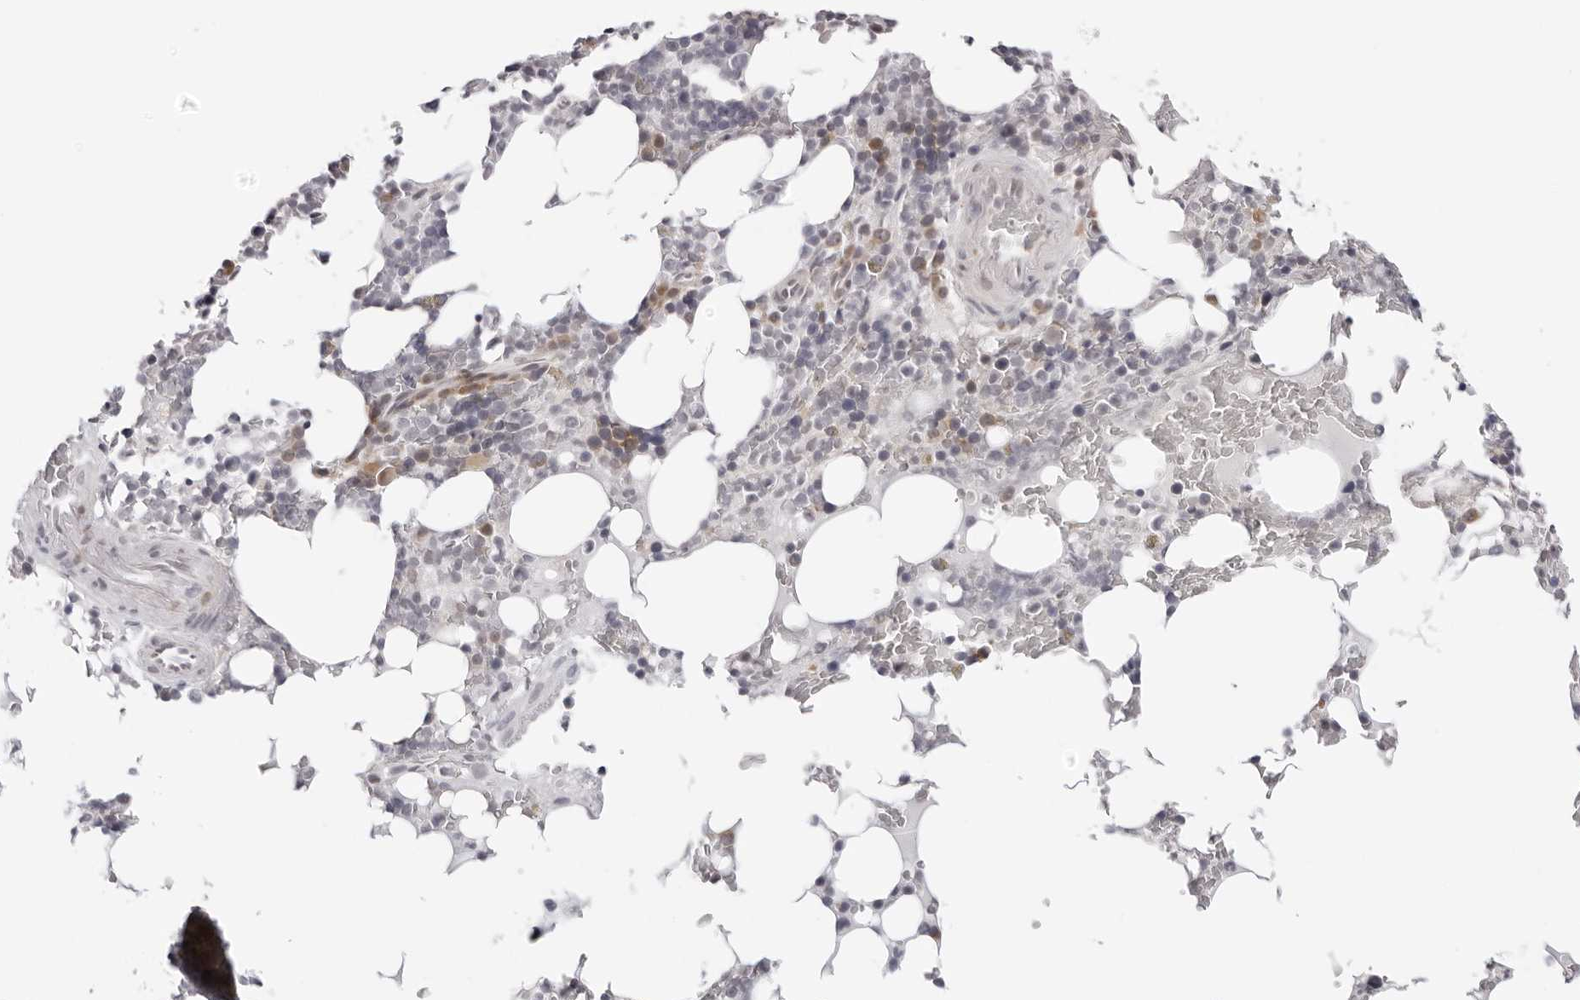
{"staining": {"intensity": "weak", "quantity": "<25%", "location": "cytoplasmic/membranous,nuclear"}, "tissue": "bone marrow", "cell_type": "Hematopoietic cells", "image_type": "normal", "snomed": [{"axis": "morphology", "description": "Normal tissue, NOS"}, {"axis": "topography", "description": "Bone marrow"}], "caption": "The histopathology image reveals no significant staining in hematopoietic cells of bone marrow.", "gene": "PRUNE1", "patient": {"sex": "male", "age": 58}}